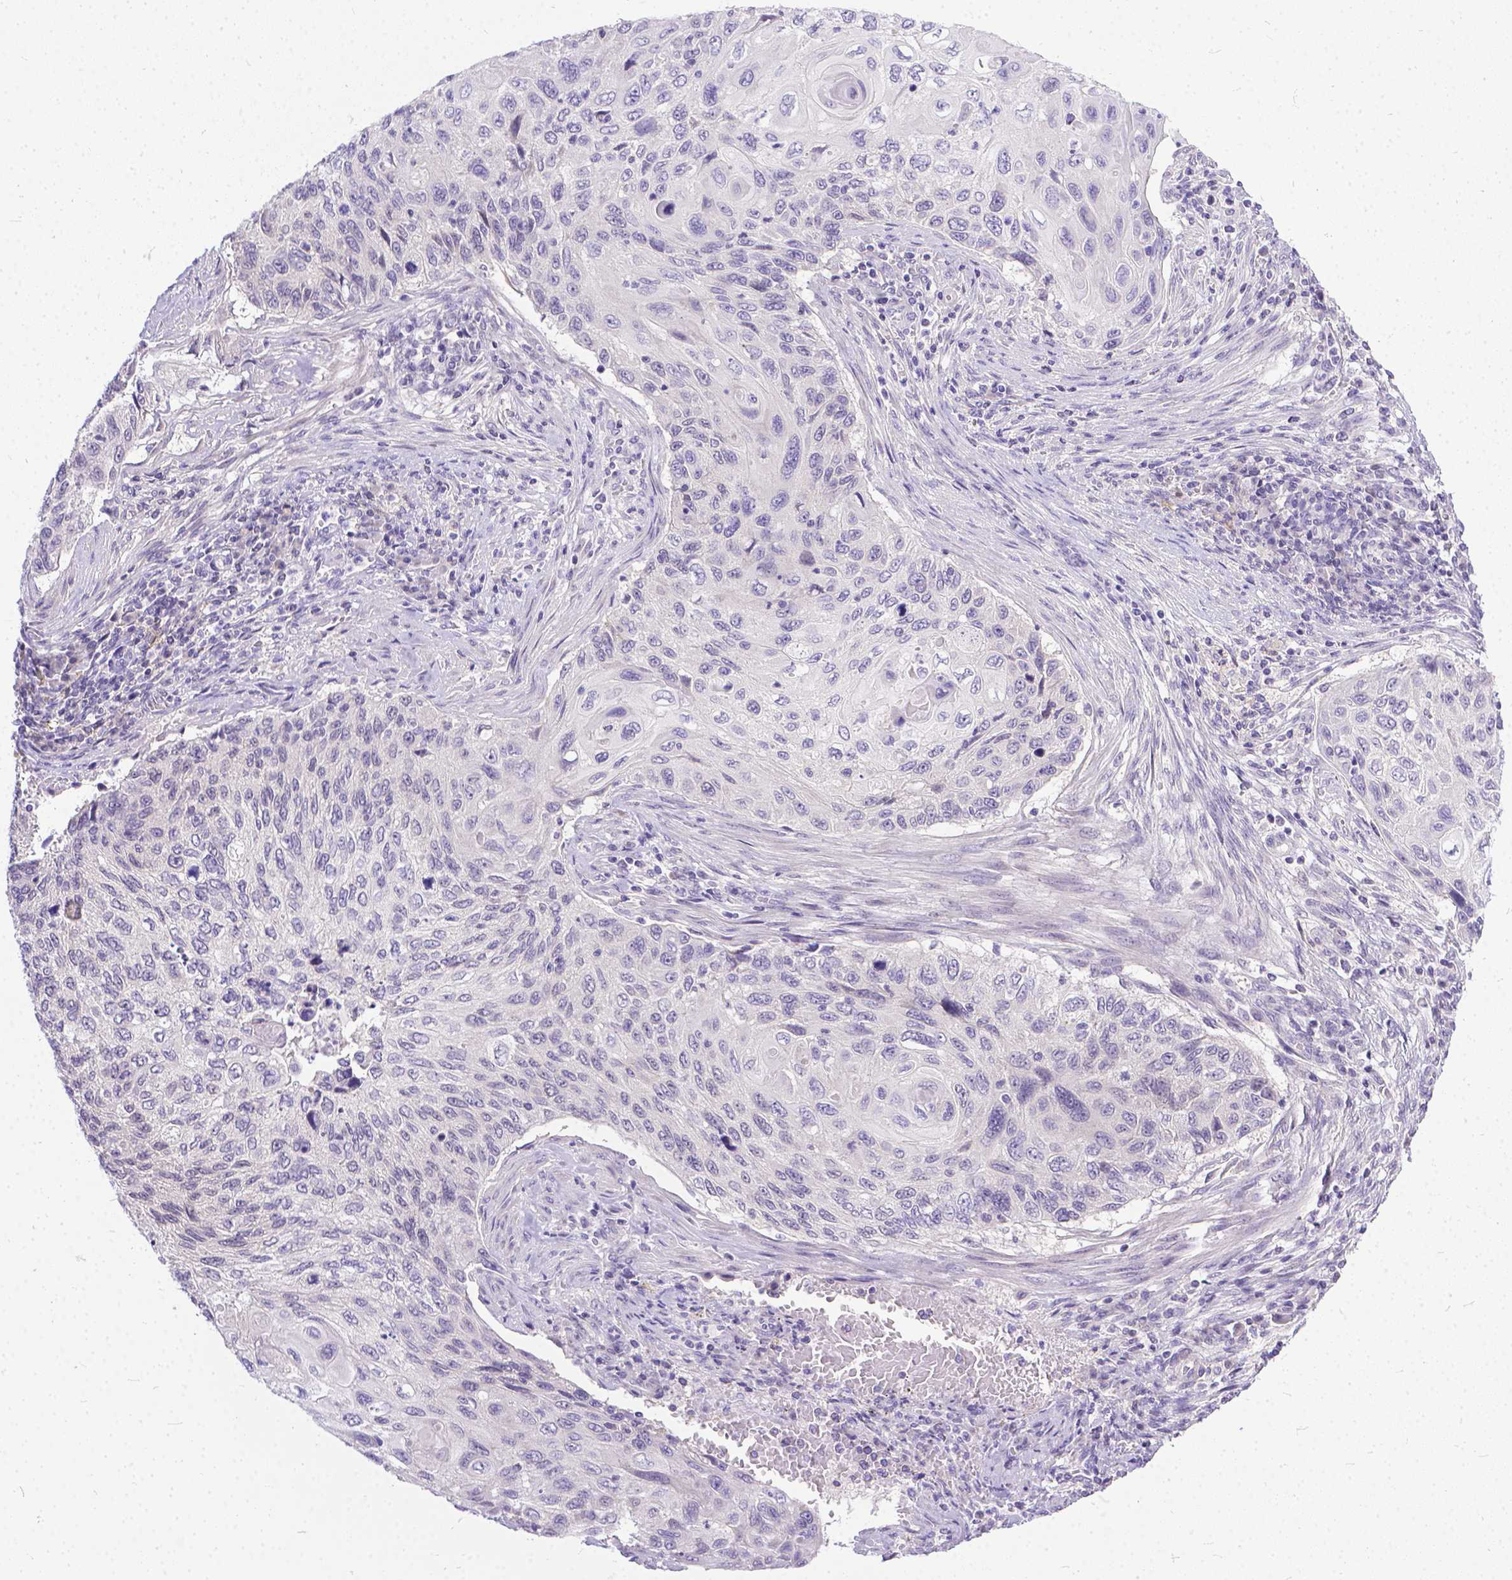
{"staining": {"intensity": "negative", "quantity": "none", "location": "none"}, "tissue": "cervical cancer", "cell_type": "Tumor cells", "image_type": "cancer", "snomed": [{"axis": "morphology", "description": "Squamous cell carcinoma, NOS"}, {"axis": "topography", "description": "Cervix"}], "caption": "This is an IHC micrograph of human squamous cell carcinoma (cervical). There is no positivity in tumor cells.", "gene": "TTLL6", "patient": {"sex": "female", "age": 70}}